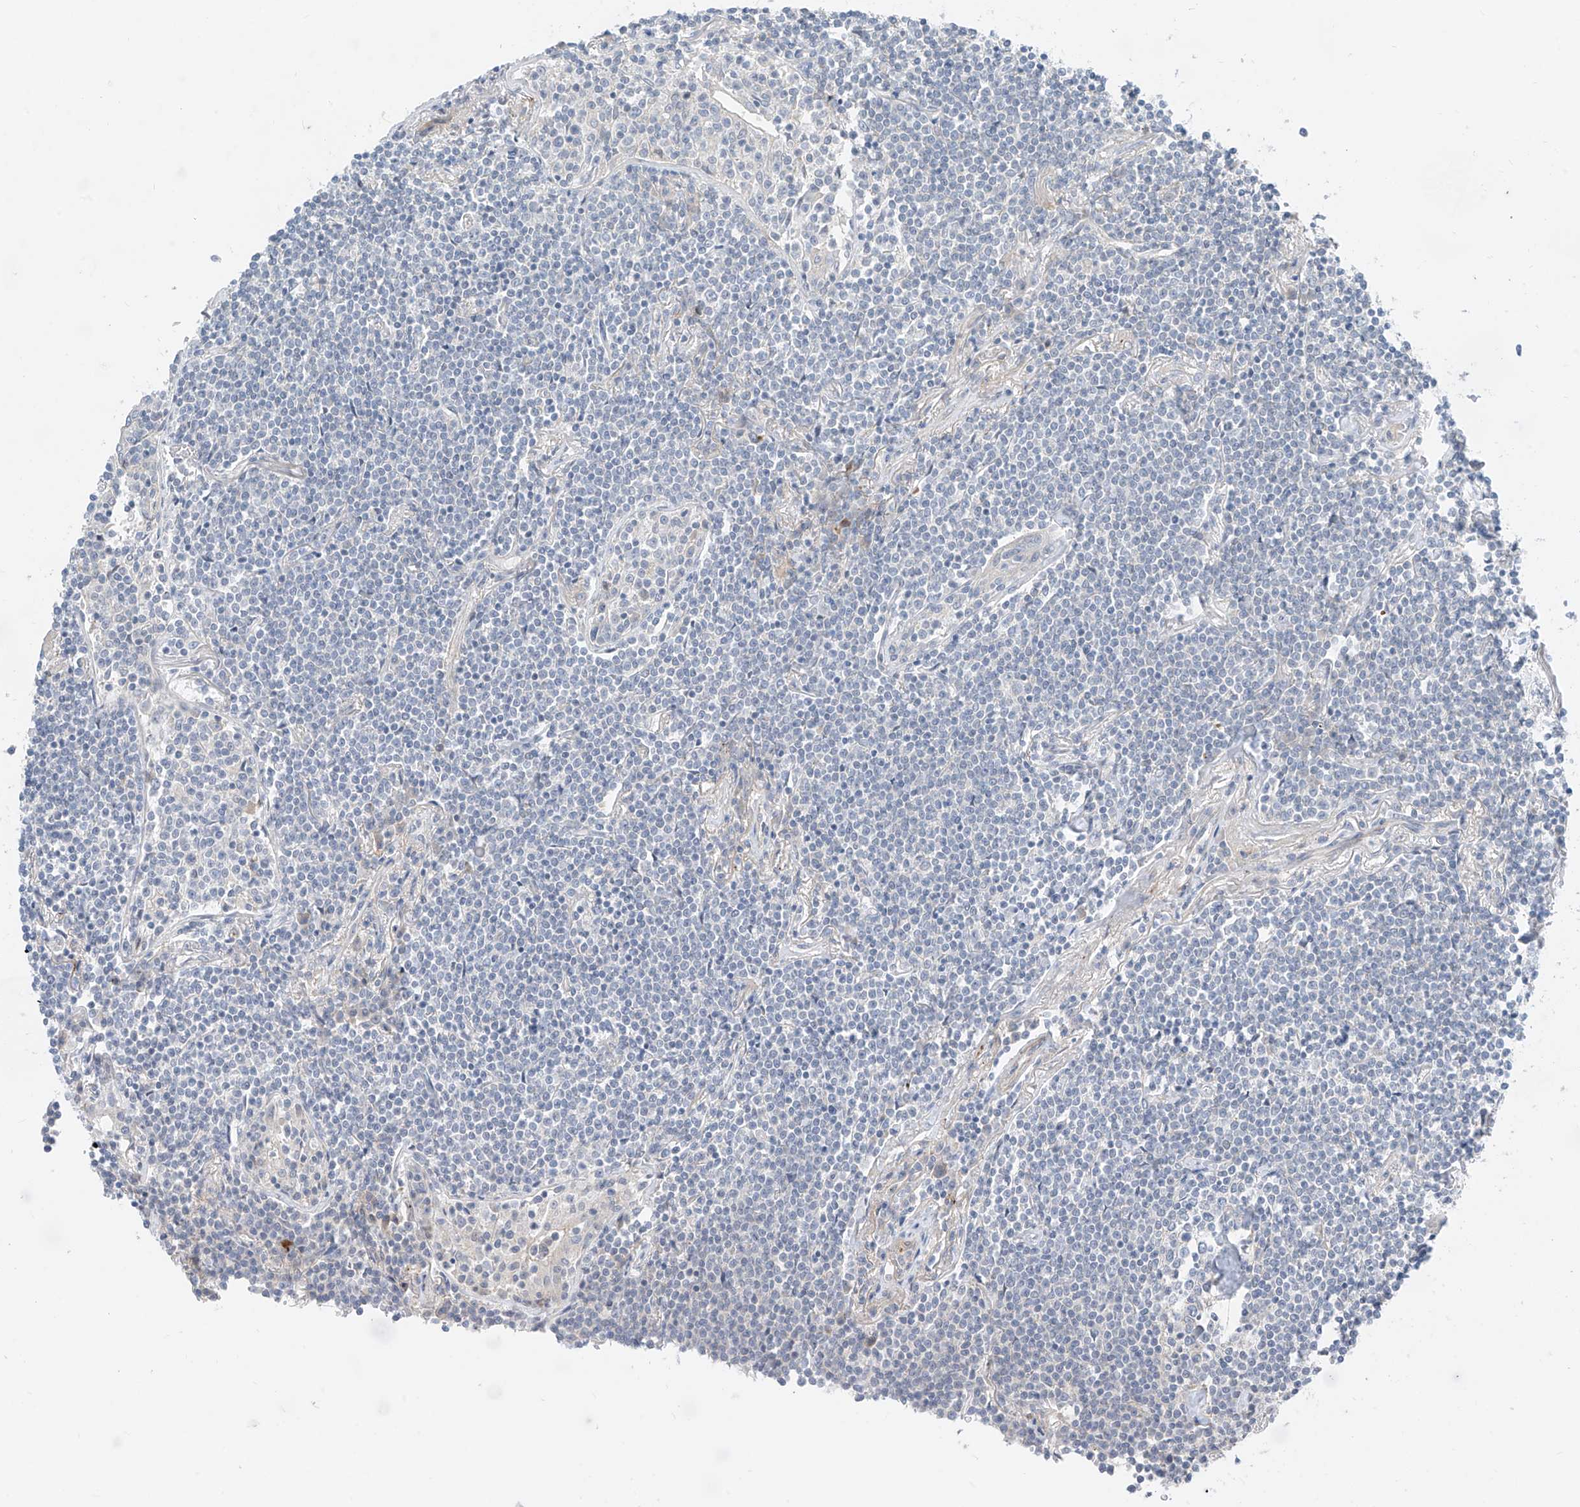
{"staining": {"intensity": "negative", "quantity": "none", "location": "none"}, "tissue": "lymphoma", "cell_type": "Tumor cells", "image_type": "cancer", "snomed": [{"axis": "morphology", "description": "Malignant lymphoma, non-Hodgkin's type, Low grade"}, {"axis": "topography", "description": "Lung"}], "caption": "A histopathology image of low-grade malignant lymphoma, non-Hodgkin's type stained for a protein shows no brown staining in tumor cells. Brightfield microscopy of immunohistochemistry stained with DAB (3,3'-diaminobenzidine) (brown) and hematoxylin (blue), captured at high magnification.", "gene": "ABLIM2", "patient": {"sex": "female", "age": 71}}